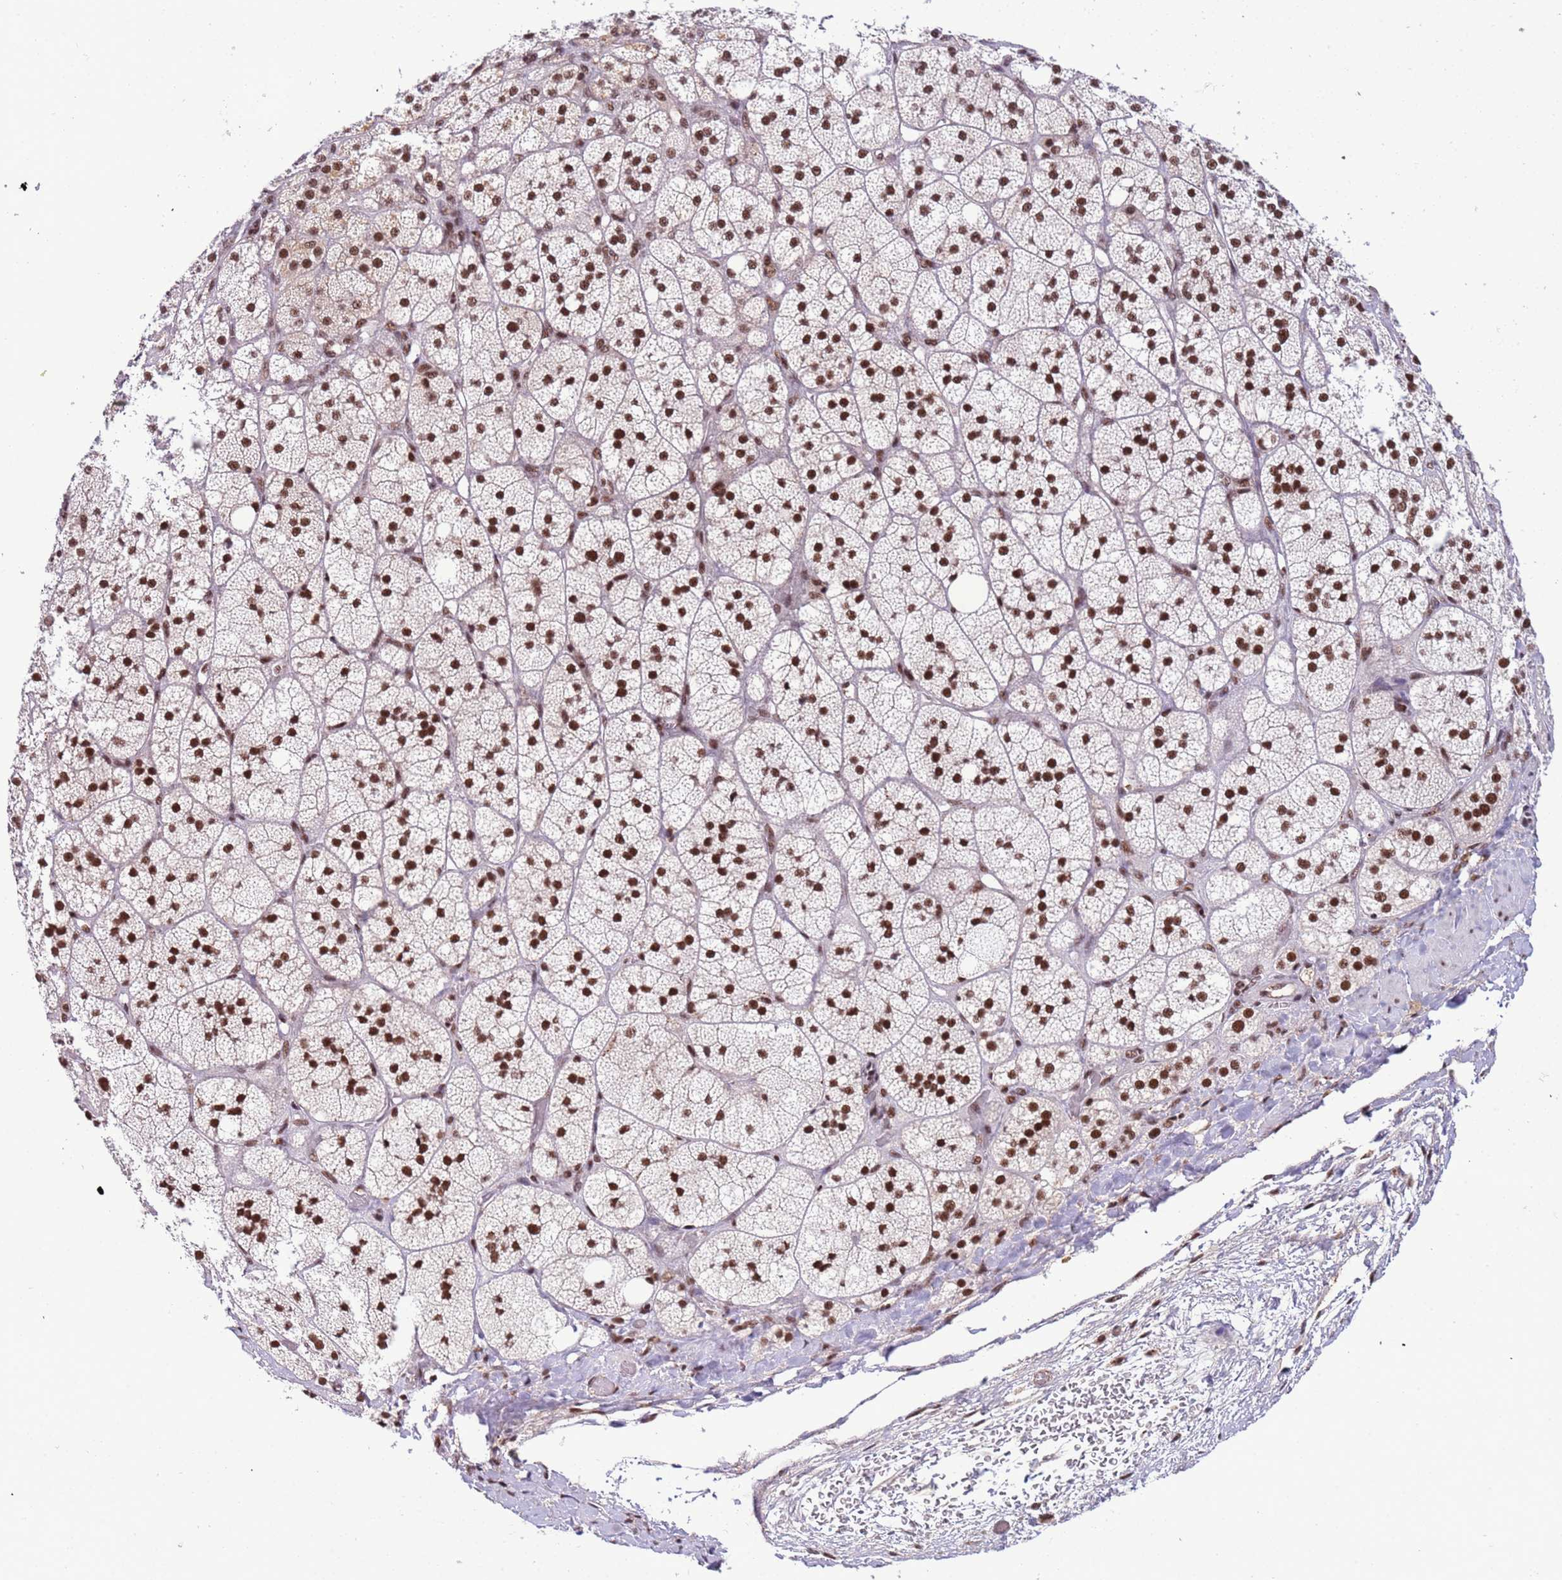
{"staining": {"intensity": "strong", "quantity": ">75%", "location": "nuclear"}, "tissue": "adrenal gland", "cell_type": "Glandular cells", "image_type": "normal", "snomed": [{"axis": "morphology", "description": "Normal tissue, NOS"}, {"axis": "topography", "description": "Adrenal gland"}], "caption": "Adrenal gland stained with DAB IHC exhibits high levels of strong nuclear staining in approximately >75% of glandular cells.", "gene": "SRRT", "patient": {"sex": "male", "age": 61}}